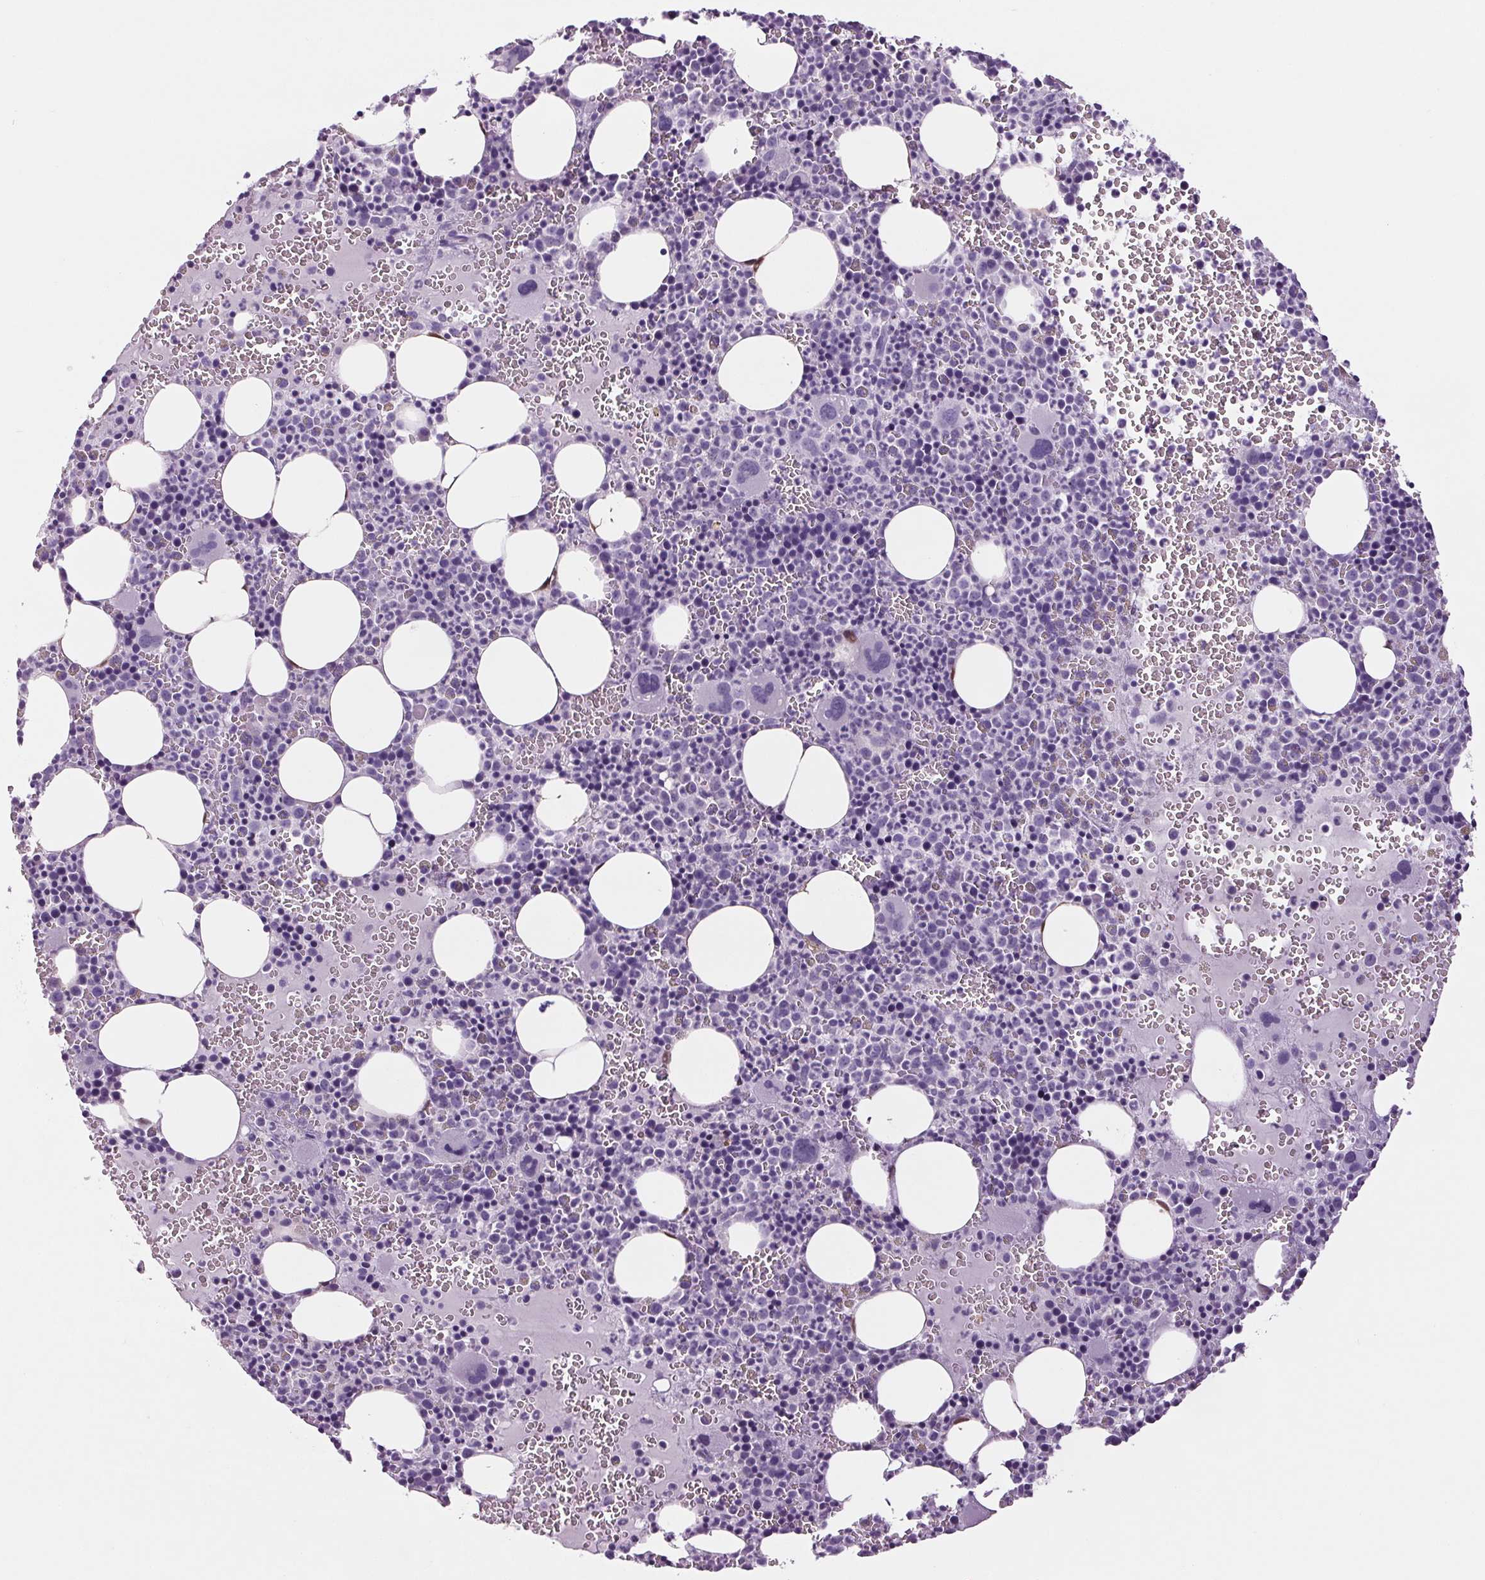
{"staining": {"intensity": "negative", "quantity": "none", "location": "none"}, "tissue": "bone marrow", "cell_type": "Hematopoietic cells", "image_type": "normal", "snomed": [{"axis": "morphology", "description": "Normal tissue, NOS"}, {"axis": "topography", "description": "Bone marrow"}], "caption": "The micrograph reveals no staining of hematopoietic cells in unremarkable bone marrow.", "gene": "PPP1R1A", "patient": {"sex": "male", "age": 63}}